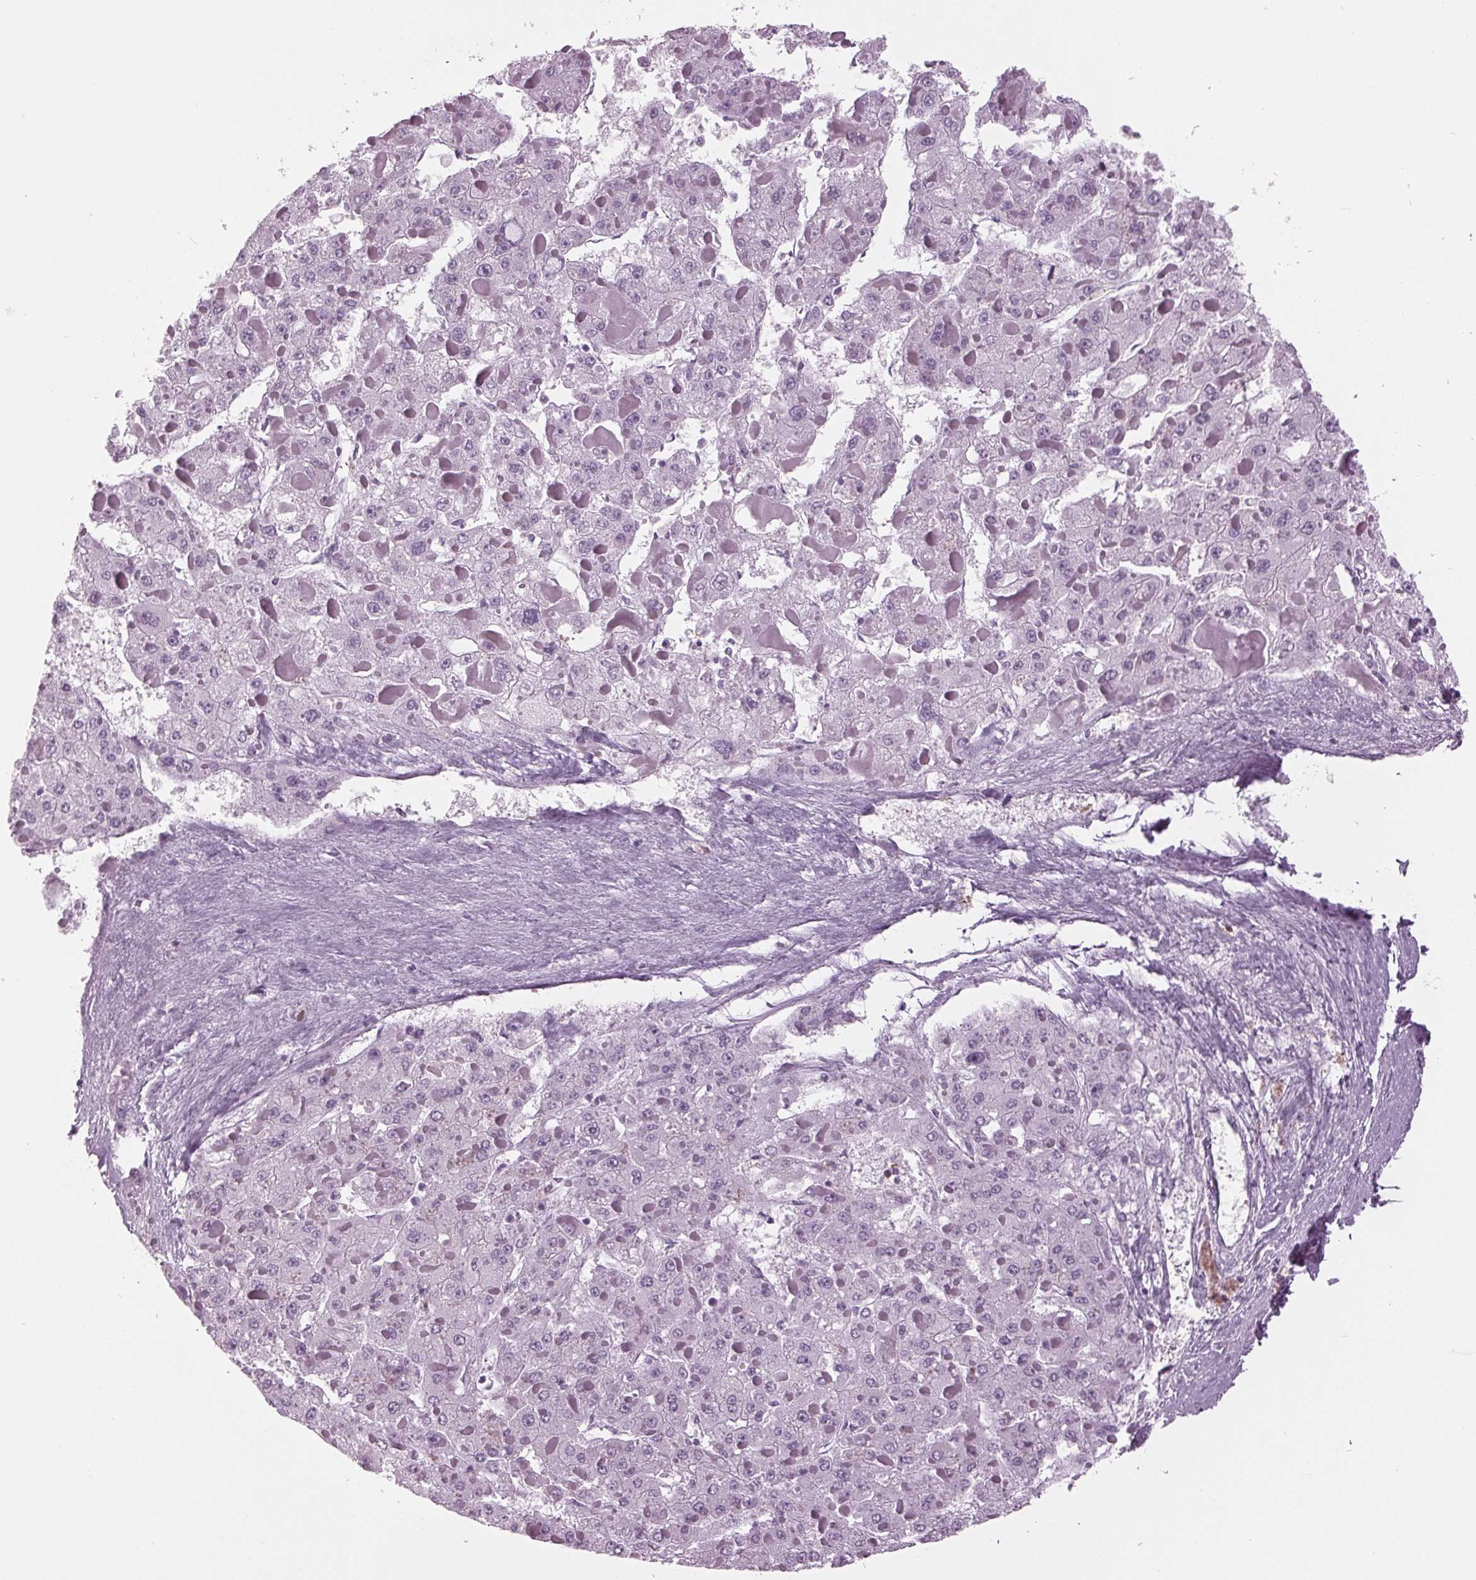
{"staining": {"intensity": "negative", "quantity": "none", "location": "none"}, "tissue": "liver cancer", "cell_type": "Tumor cells", "image_type": "cancer", "snomed": [{"axis": "morphology", "description": "Carcinoma, Hepatocellular, NOS"}, {"axis": "topography", "description": "Liver"}], "caption": "This histopathology image is of liver cancer (hepatocellular carcinoma) stained with IHC to label a protein in brown with the nuclei are counter-stained blue. There is no staining in tumor cells.", "gene": "BTLA", "patient": {"sex": "female", "age": 73}}